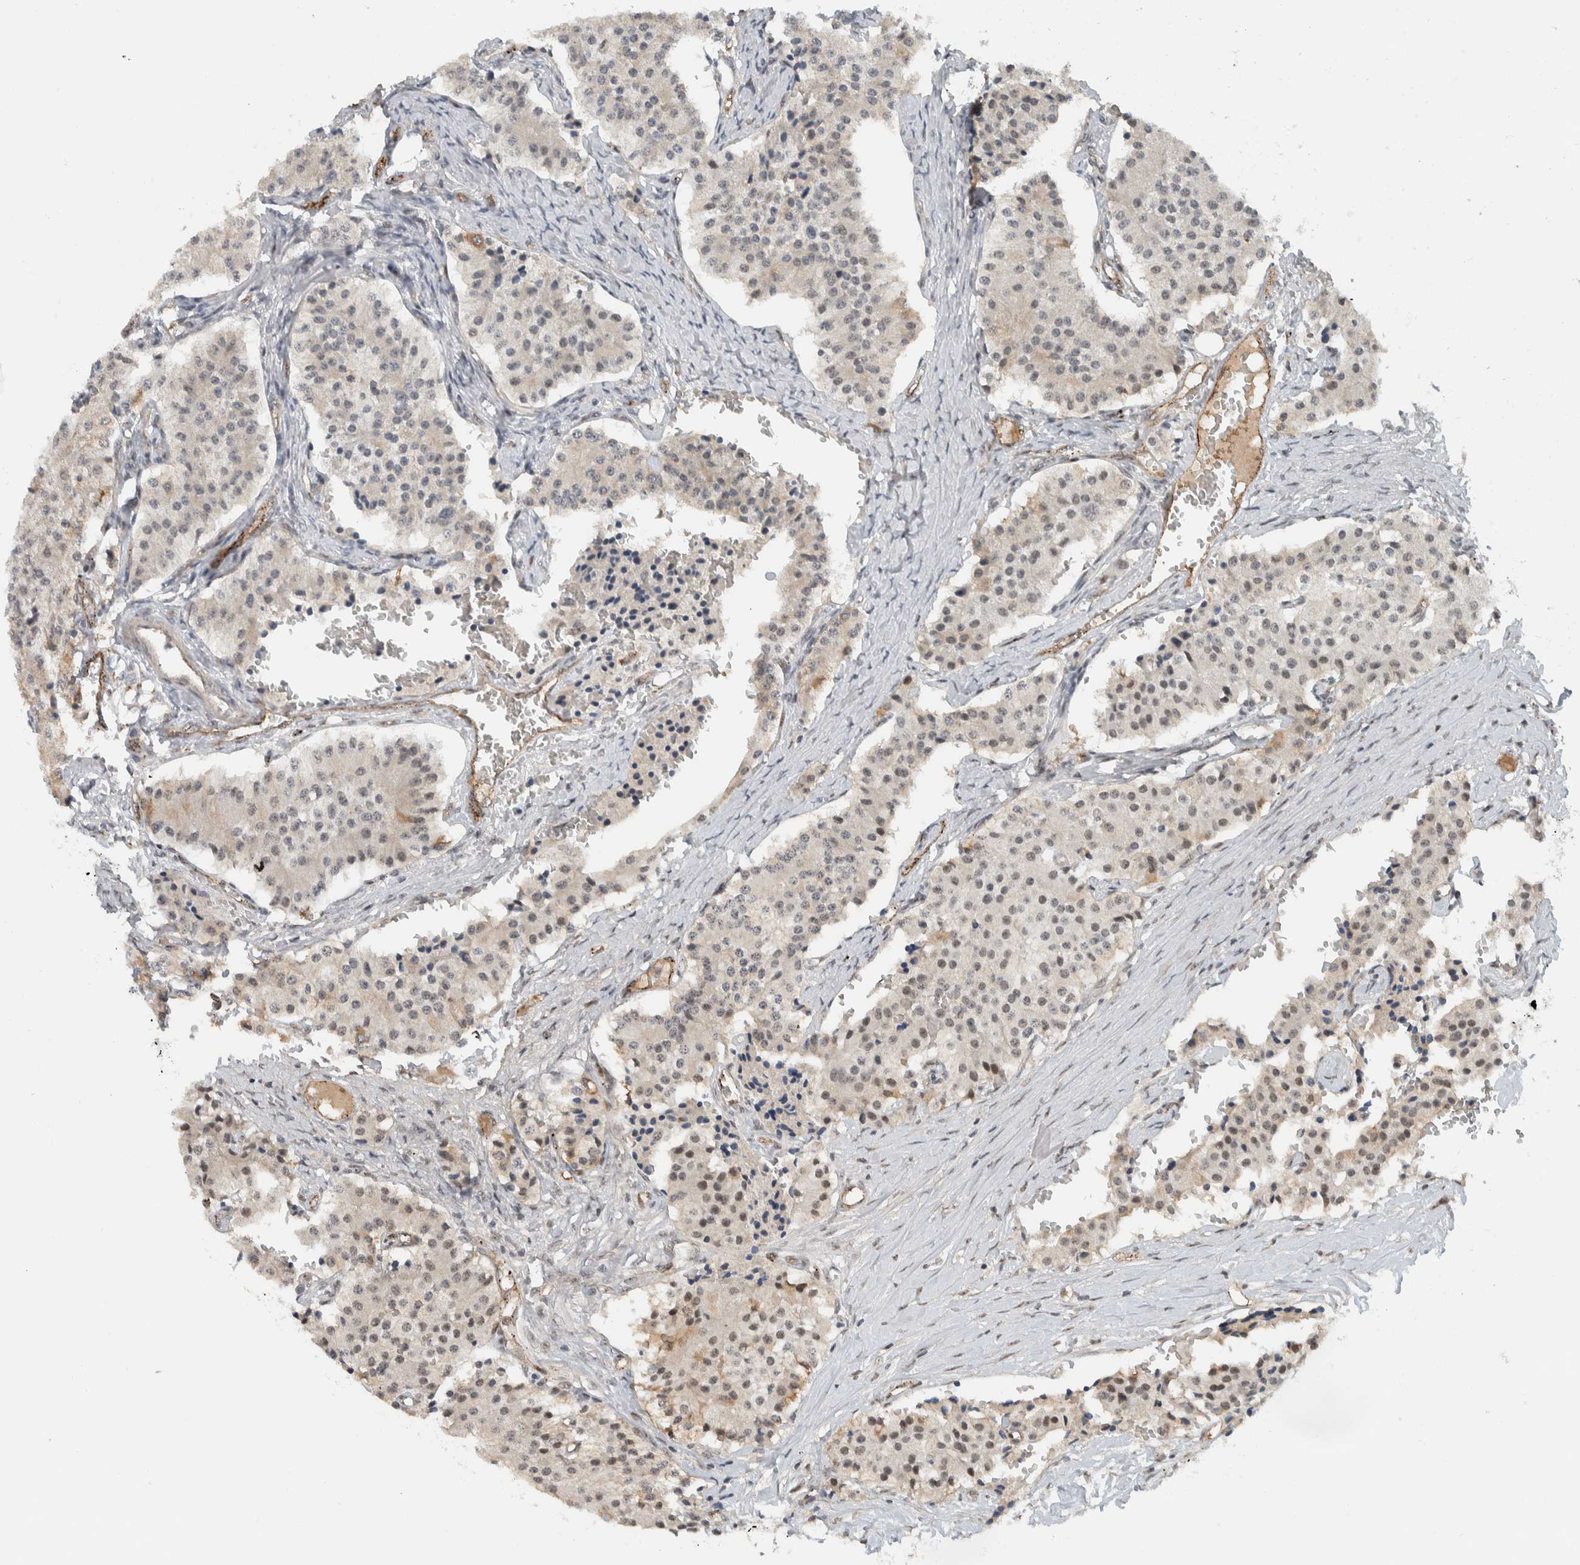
{"staining": {"intensity": "weak", "quantity": ">75%", "location": "cytoplasmic/membranous,nuclear"}, "tissue": "carcinoid", "cell_type": "Tumor cells", "image_type": "cancer", "snomed": [{"axis": "morphology", "description": "Carcinoid, malignant, NOS"}, {"axis": "topography", "description": "Colon"}], "caption": "Immunohistochemistry (IHC) (DAB) staining of human carcinoid (malignant) displays weak cytoplasmic/membranous and nuclear protein expression in approximately >75% of tumor cells.", "gene": "ZFP91", "patient": {"sex": "female", "age": 52}}